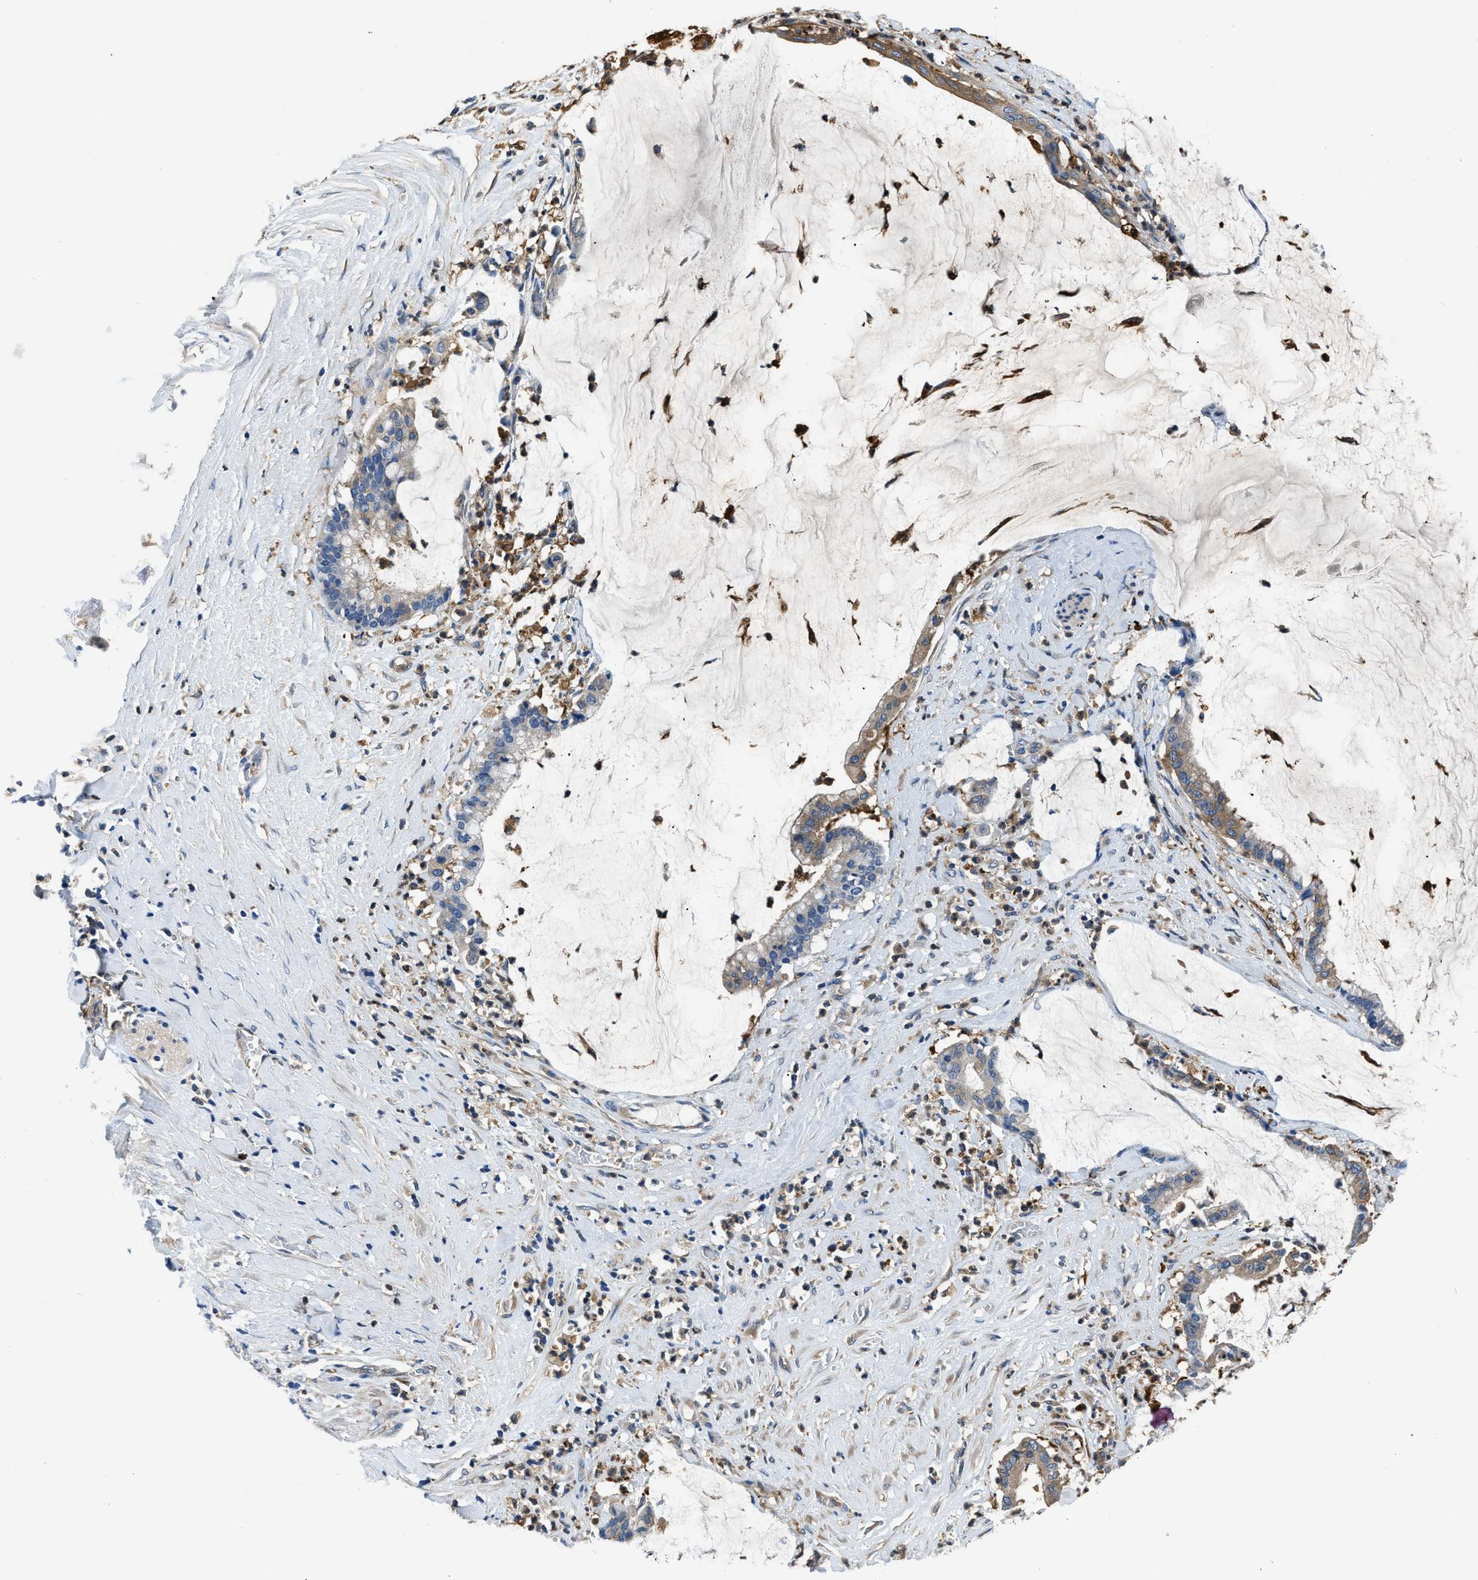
{"staining": {"intensity": "weak", "quantity": ">75%", "location": "cytoplasmic/membranous"}, "tissue": "pancreatic cancer", "cell_type": "Tumor cells", "image_type": "cancer", "snomed": [{"axis": "morphology", "description": "Adenocarcinoma, NOS"}, {"axis": "topography", "description": "Pancreas"}], "caption": "The immunohistochemical stain shows weak cytoplasmic/membranous staining in tumor cells of adenocarcinoma (pancreatic) tissue. (DAB IHC with brightfield microscopy, high magnification).", "gene": "PKM", "patient": {"sex": "male", "age": 41}}